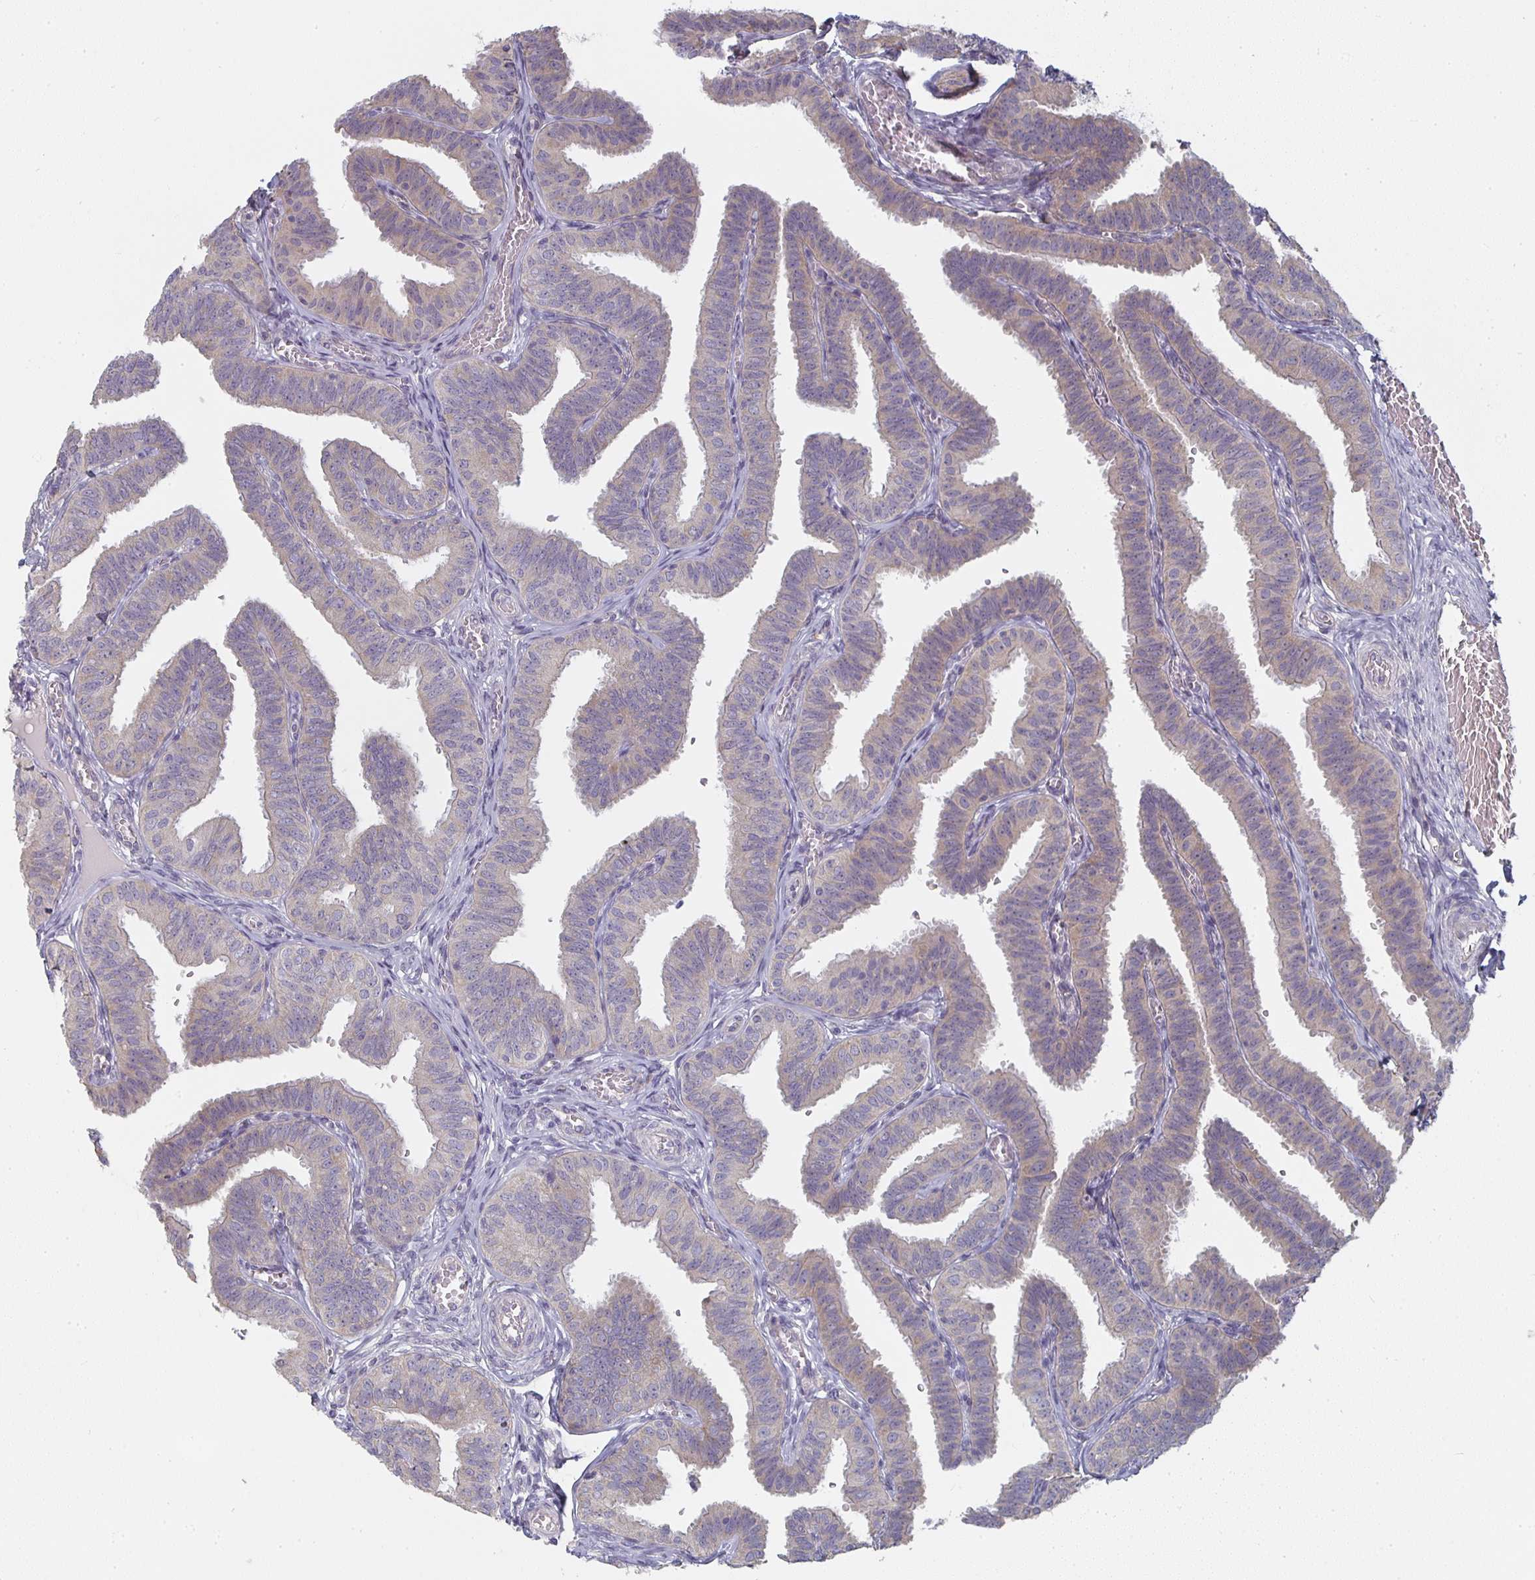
{"staining": {"intensity": "moderate", "quantity": "25%-75%", "location": "cytoplasmic/membranous"}, "tissue": "fallopian tube", "cell_type": "Glandular cells", "image_type": "normal", "snomed": [{"axis": "morphology", "description": "Normal tissue, NOS"}, {"axis": "topography", "description": "Fallopian tube"}], "caption": "Protein expression analysis of normal fallopian tube reveals moderate cytoplasmic/membranous expression in approximately 25%-75% of glandular cells.", "gene": "CTHRC1", "patient": {"sex": "female", "age": 25}}